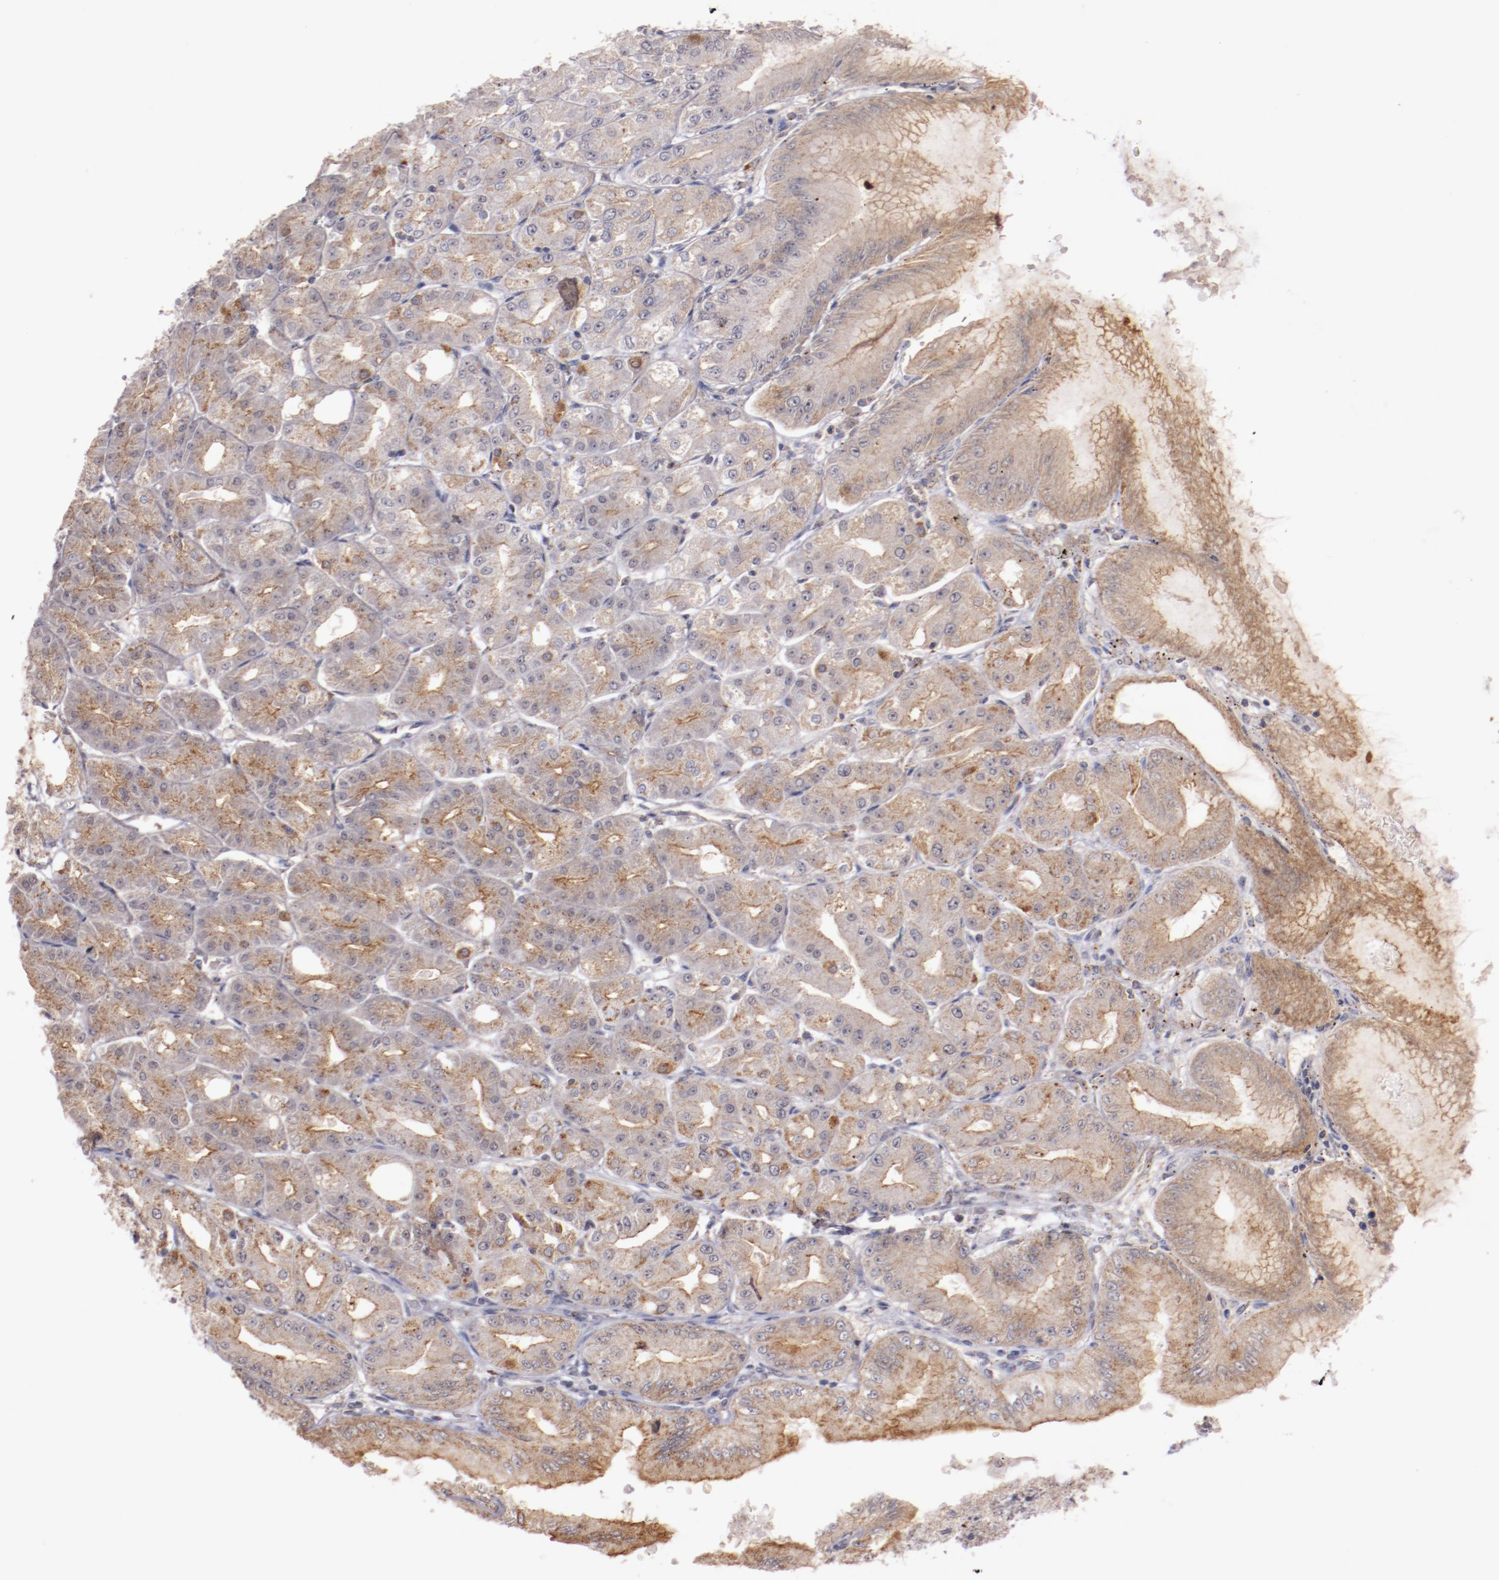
{"staining": {"intensity": "moderate", "quantity": ">75%", "location": "cytoplasmic/membranous"}, "tissue": "stomach", "cell_type": "Glandular cells", "image_type": "normal", "snomed": [{"axis": "morphology", "description": "Normal tissue, NOS"}, {"axis": "topography", "description": "Stomach, lower"}], "caption": "Immunohistochemistry (DAB (3,3'-diaminobenzidine)) staining of normal human stomach demonstrates moderate cytoplasmic/membranous protein positivity in about >75% of glandular cells. The staining was performed using DAB to visualize the protein expression in brown, while the nuclei were stained in blue with hematoxylin (Magnification: 20x).", "gene": "SYP", "patient": {"sex": "male", "age": 71}}